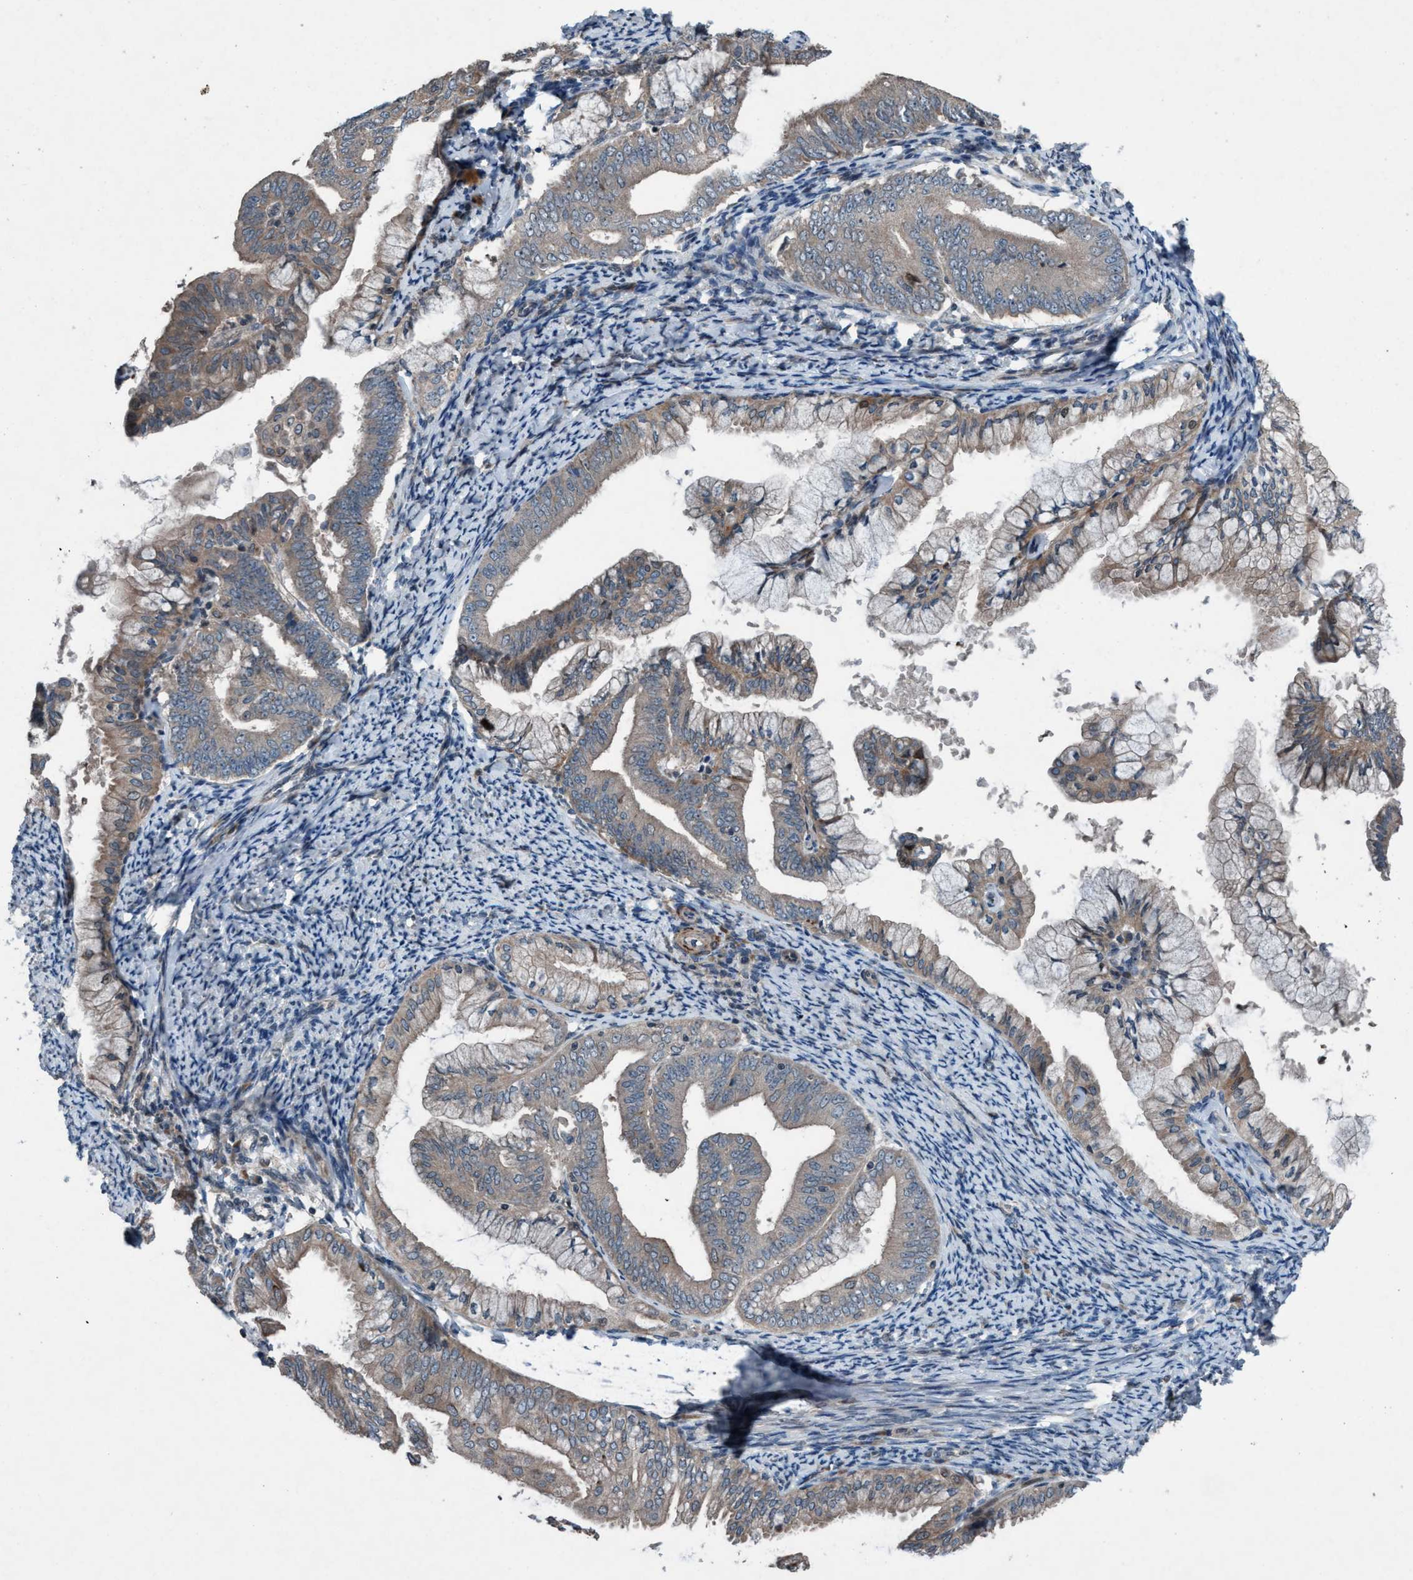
{"staining": {"intensity": "weak", "quantity": "<25%", "location": "cytoplasmic/membranous"}, "tissue": "endometrial cancer", "cell_type": "Tumor cells", "image_type": "cancer", "snomed": [{"axis": "morphology", "description": "Adenocarcinoma, NOS"}, {"axis": "topography", "description": "Endometrium"}], "caption": "High power microscopy micrograph of an IHC histopathology image of endometrial cancer (adenocarcinoma), revealing no significant expression in tumor cells.", "gene": "NISCH", "patient": {"sex": "female", "age": 63}}